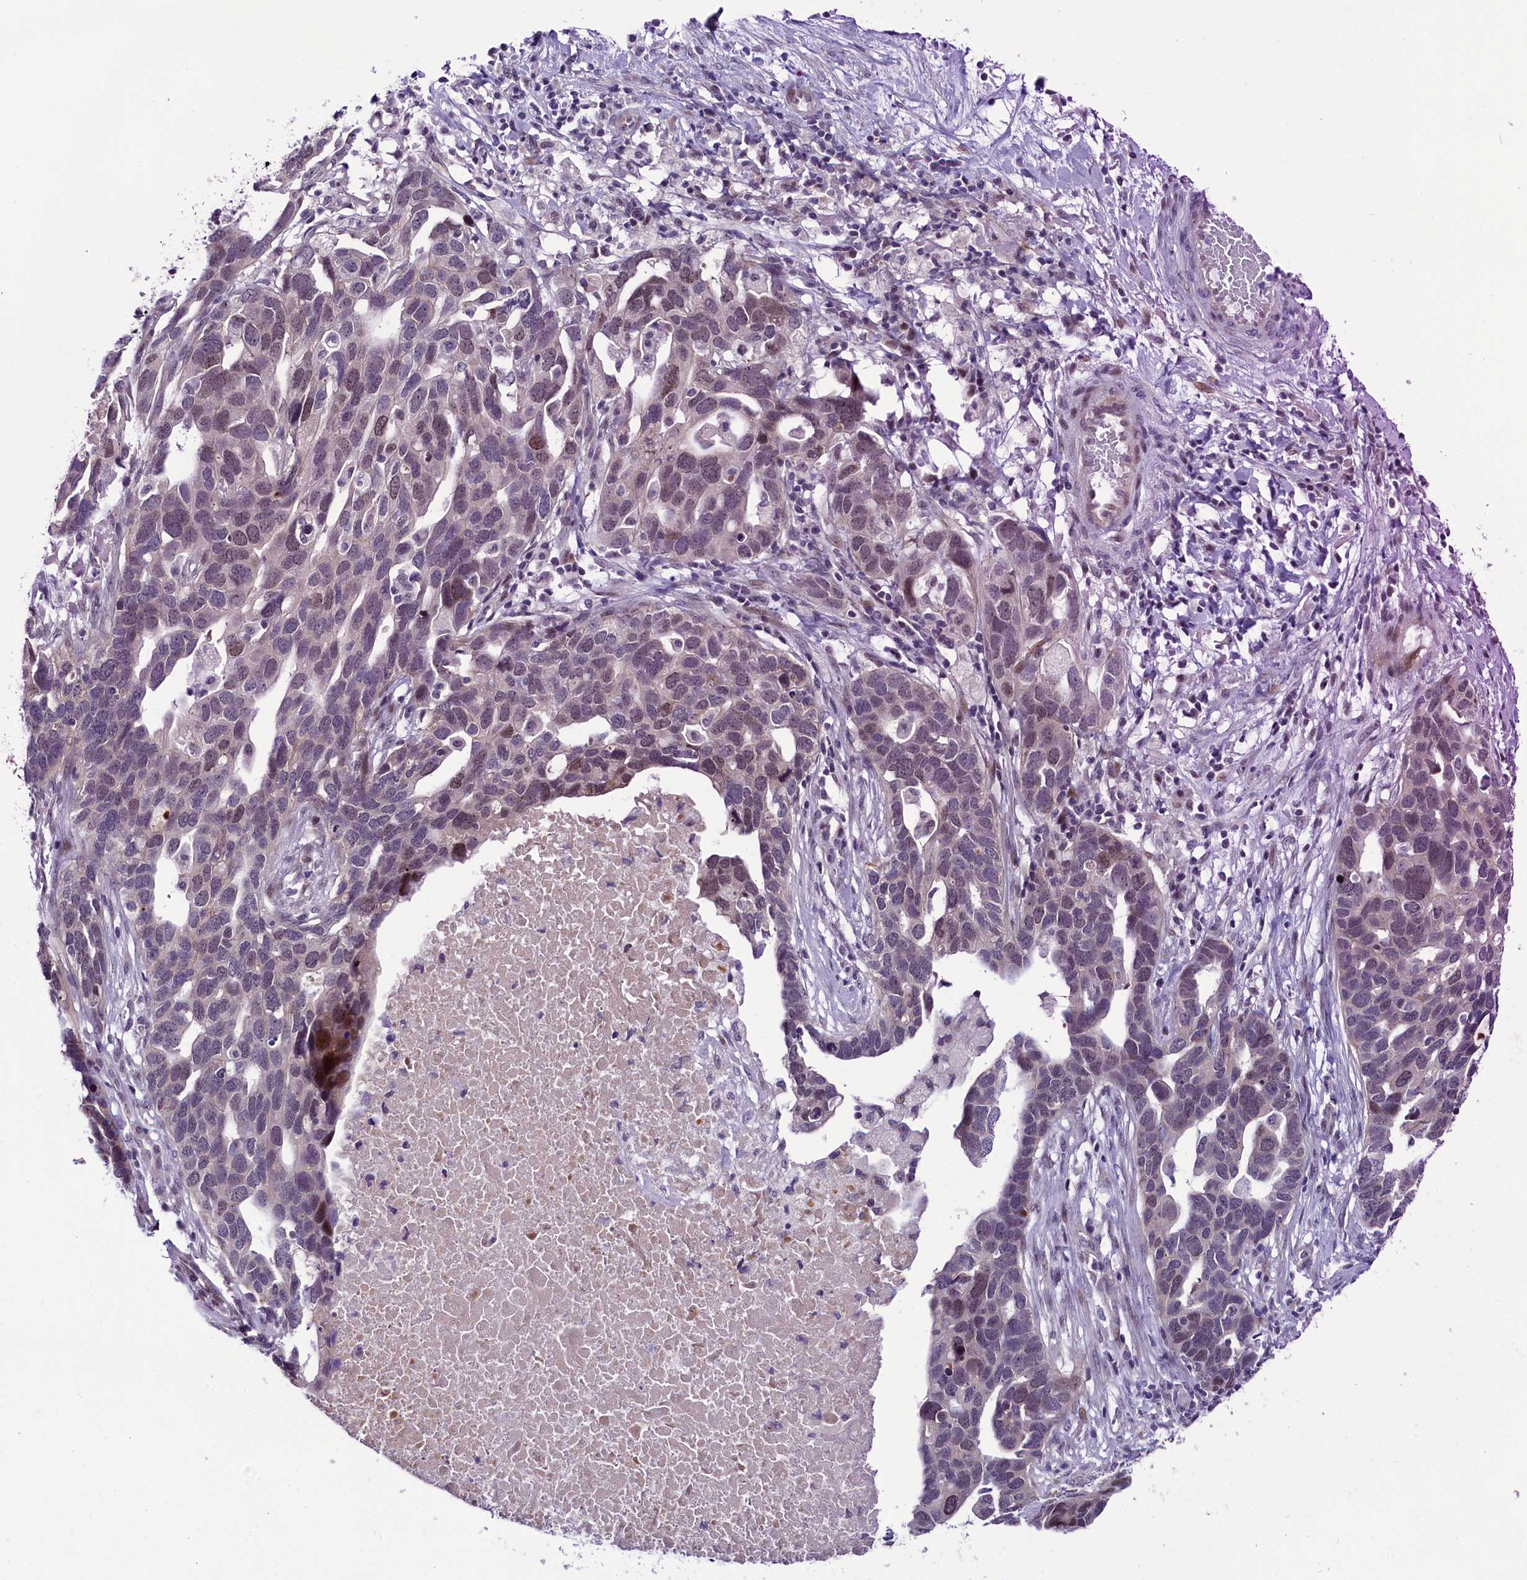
{"staining": {"intensity": "weak", "quantity": "<25%", "location": "nuclear"}, "tissue": "ovarian cancer", "cell_type": "Tumor cells", "image_type": "cancer", "snomed": [{"axis": "morphology", "description": "Cystadenocarcinoma, serous, NOS"}, {"axis": "topography", "description": "Ovary"}], "caption": "This is an immunohistochemistry (IHC) image of human serous cystadenocarcinoma (ovarian). There is no staining in tumor cells.", "gene": "CCDC106", "patient": {"sex": "female", "age": 54}}